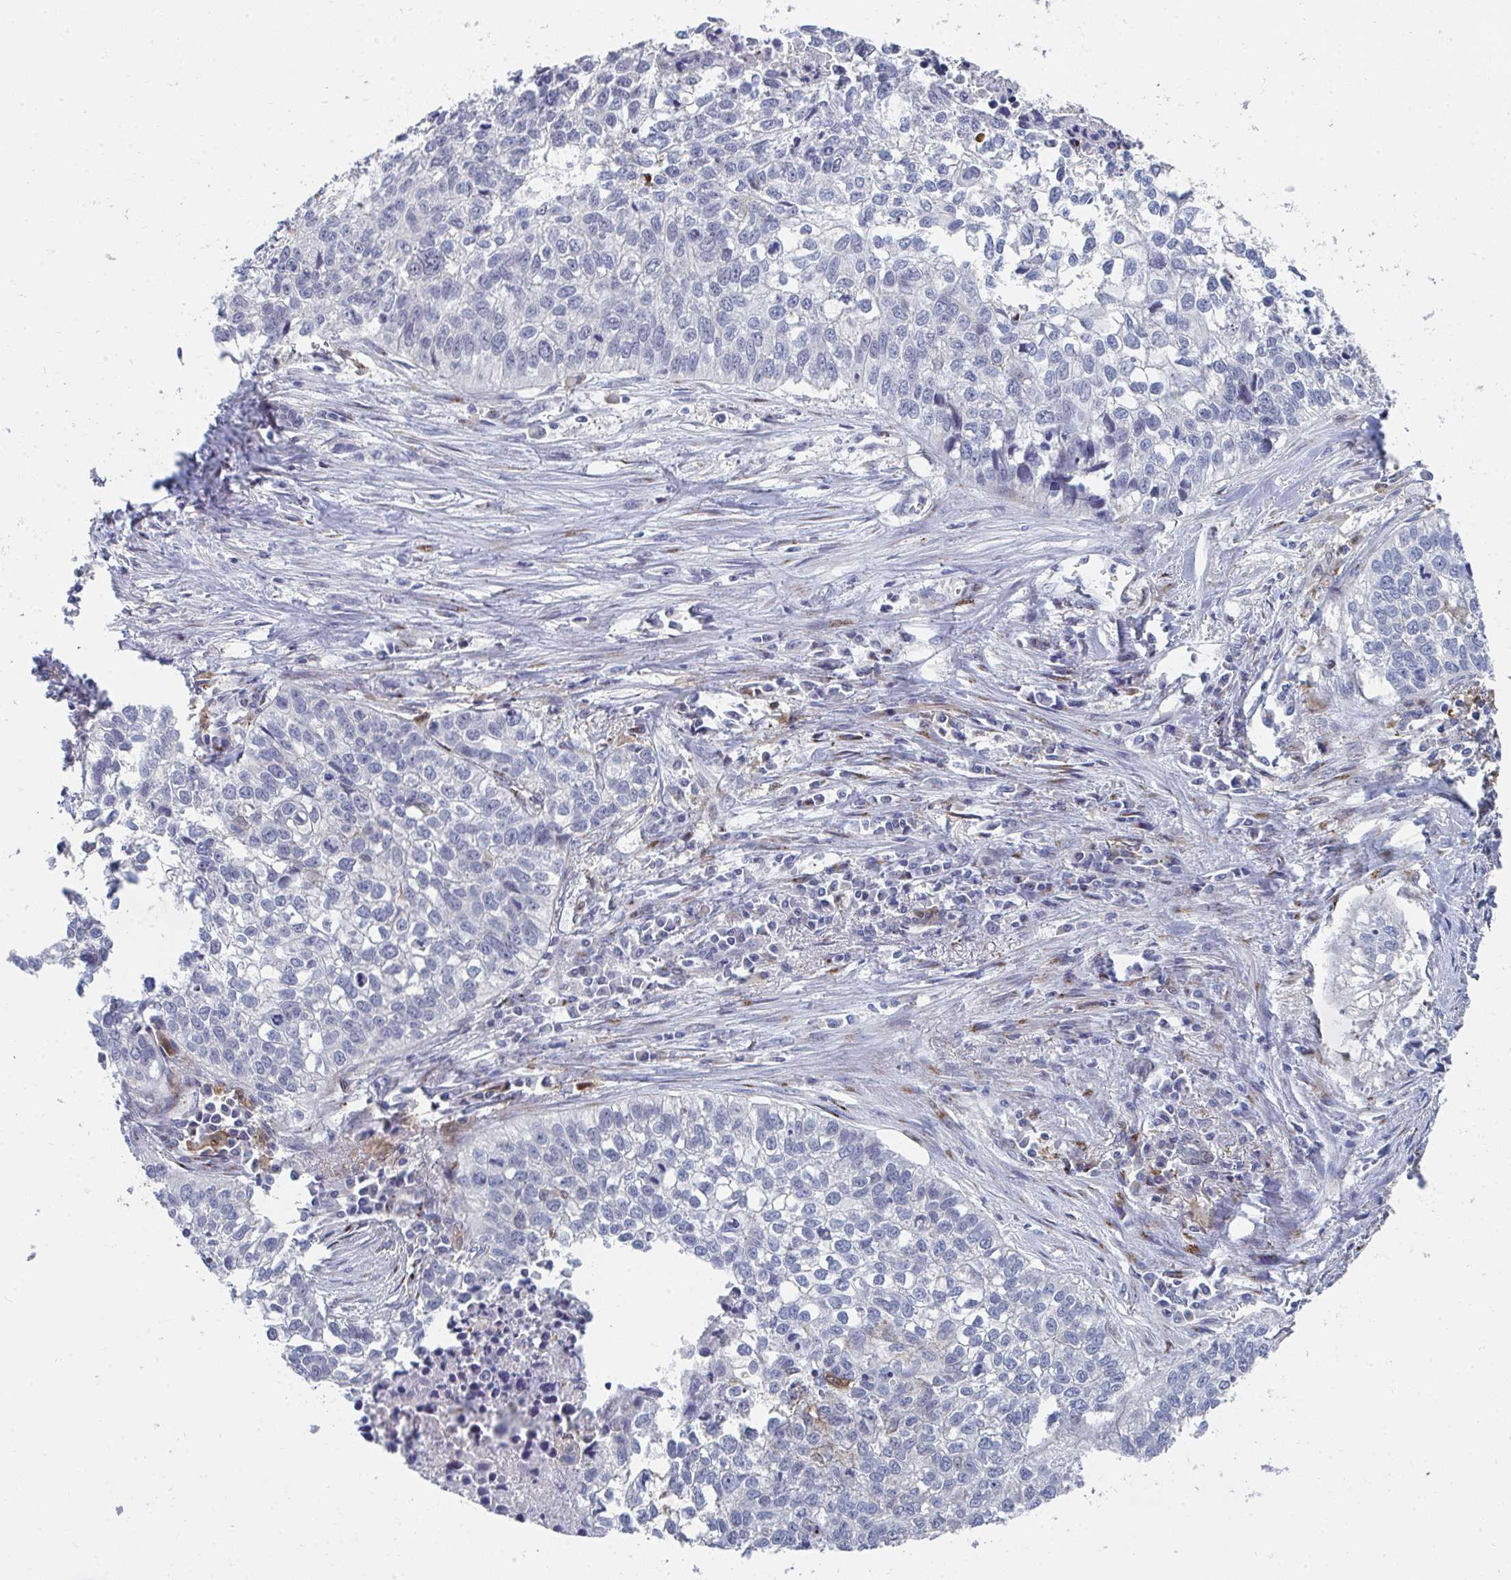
{"staining": {"intensity": "negative", "quantity": "none", "location": "none"}, "tissue": "lung cancer", "cell_type": "Tumor cells", "image_type": "cancer", "snomed": [{"axis": "morphology", "description": "Squamous cell carcinoma, NOS"}, {"axis": "topography", "description": "Lung"}], "caption": "DAB immunohistochemical staining of lung cancer reveals no significant expression in tumor cells.", "gene": "PSMG1", "patient": {"sex": "male", "age": 74}}